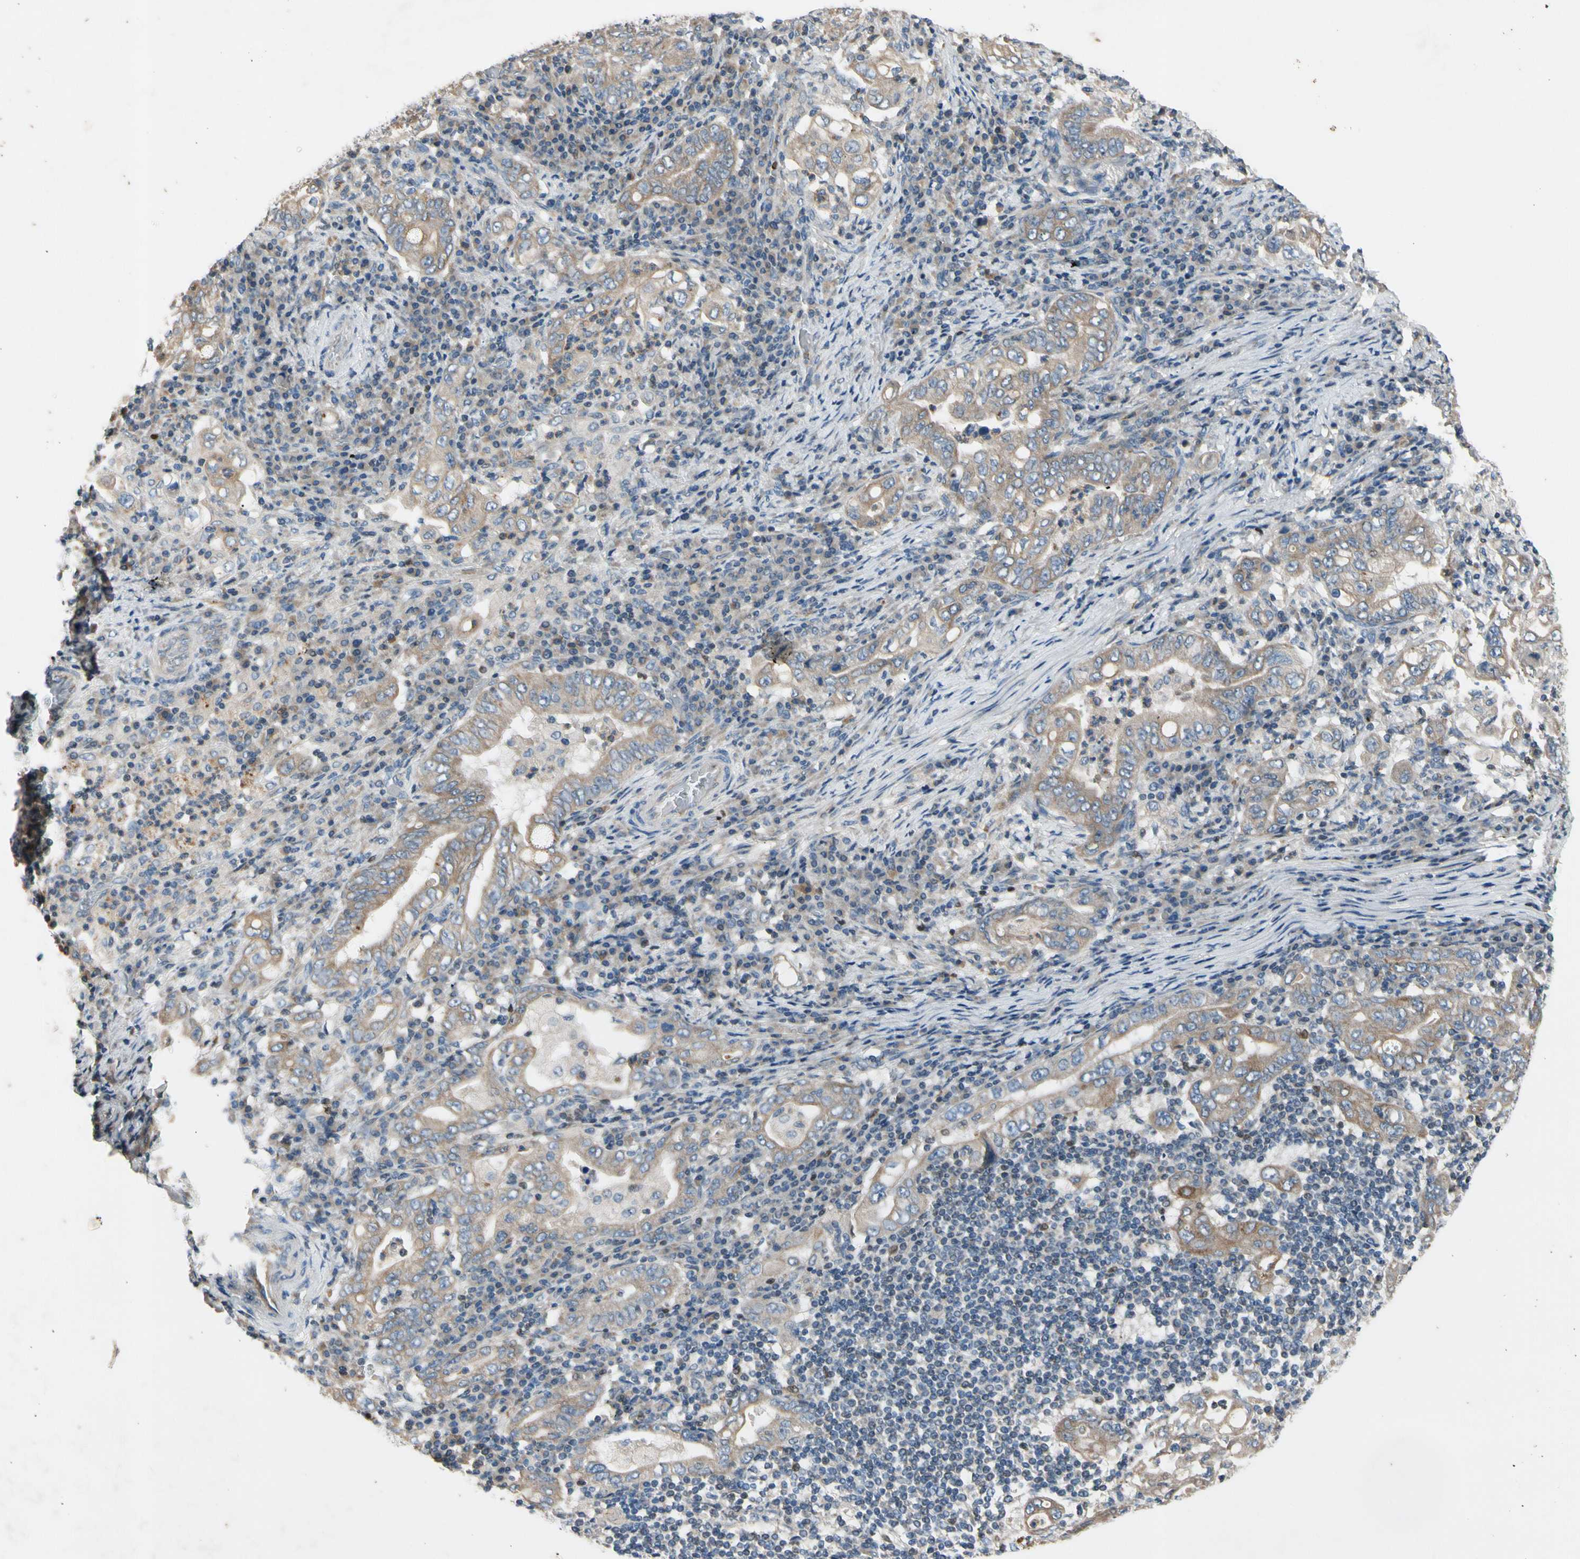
{"staining": {"intensity": "weak", "quantity": ">75%", "location": "cytoplasmic/membranous"}, "tissue": "stomach cancer", "cell_type": "Tumor cells", "image_type": "cancer", "snomed": [{"axis": "morphology", "description": "Normal tissue, NOS"}, {"axis": "morphology", "description": "Adenocarcinoma, NOS"}, {"axis": "topography", "description": "Esophagus"}, {"axis": "topography", "description": "Stomach, upper"}, {"axis": "topography", "description": "Peripheral nerve tissue"}], "caption": "Stomach adenocarcinoma stained with a protein marker shows weak staining in tumor cells.", "gene": "TBX21", "patient": {"sex": "male", "age": 62}}